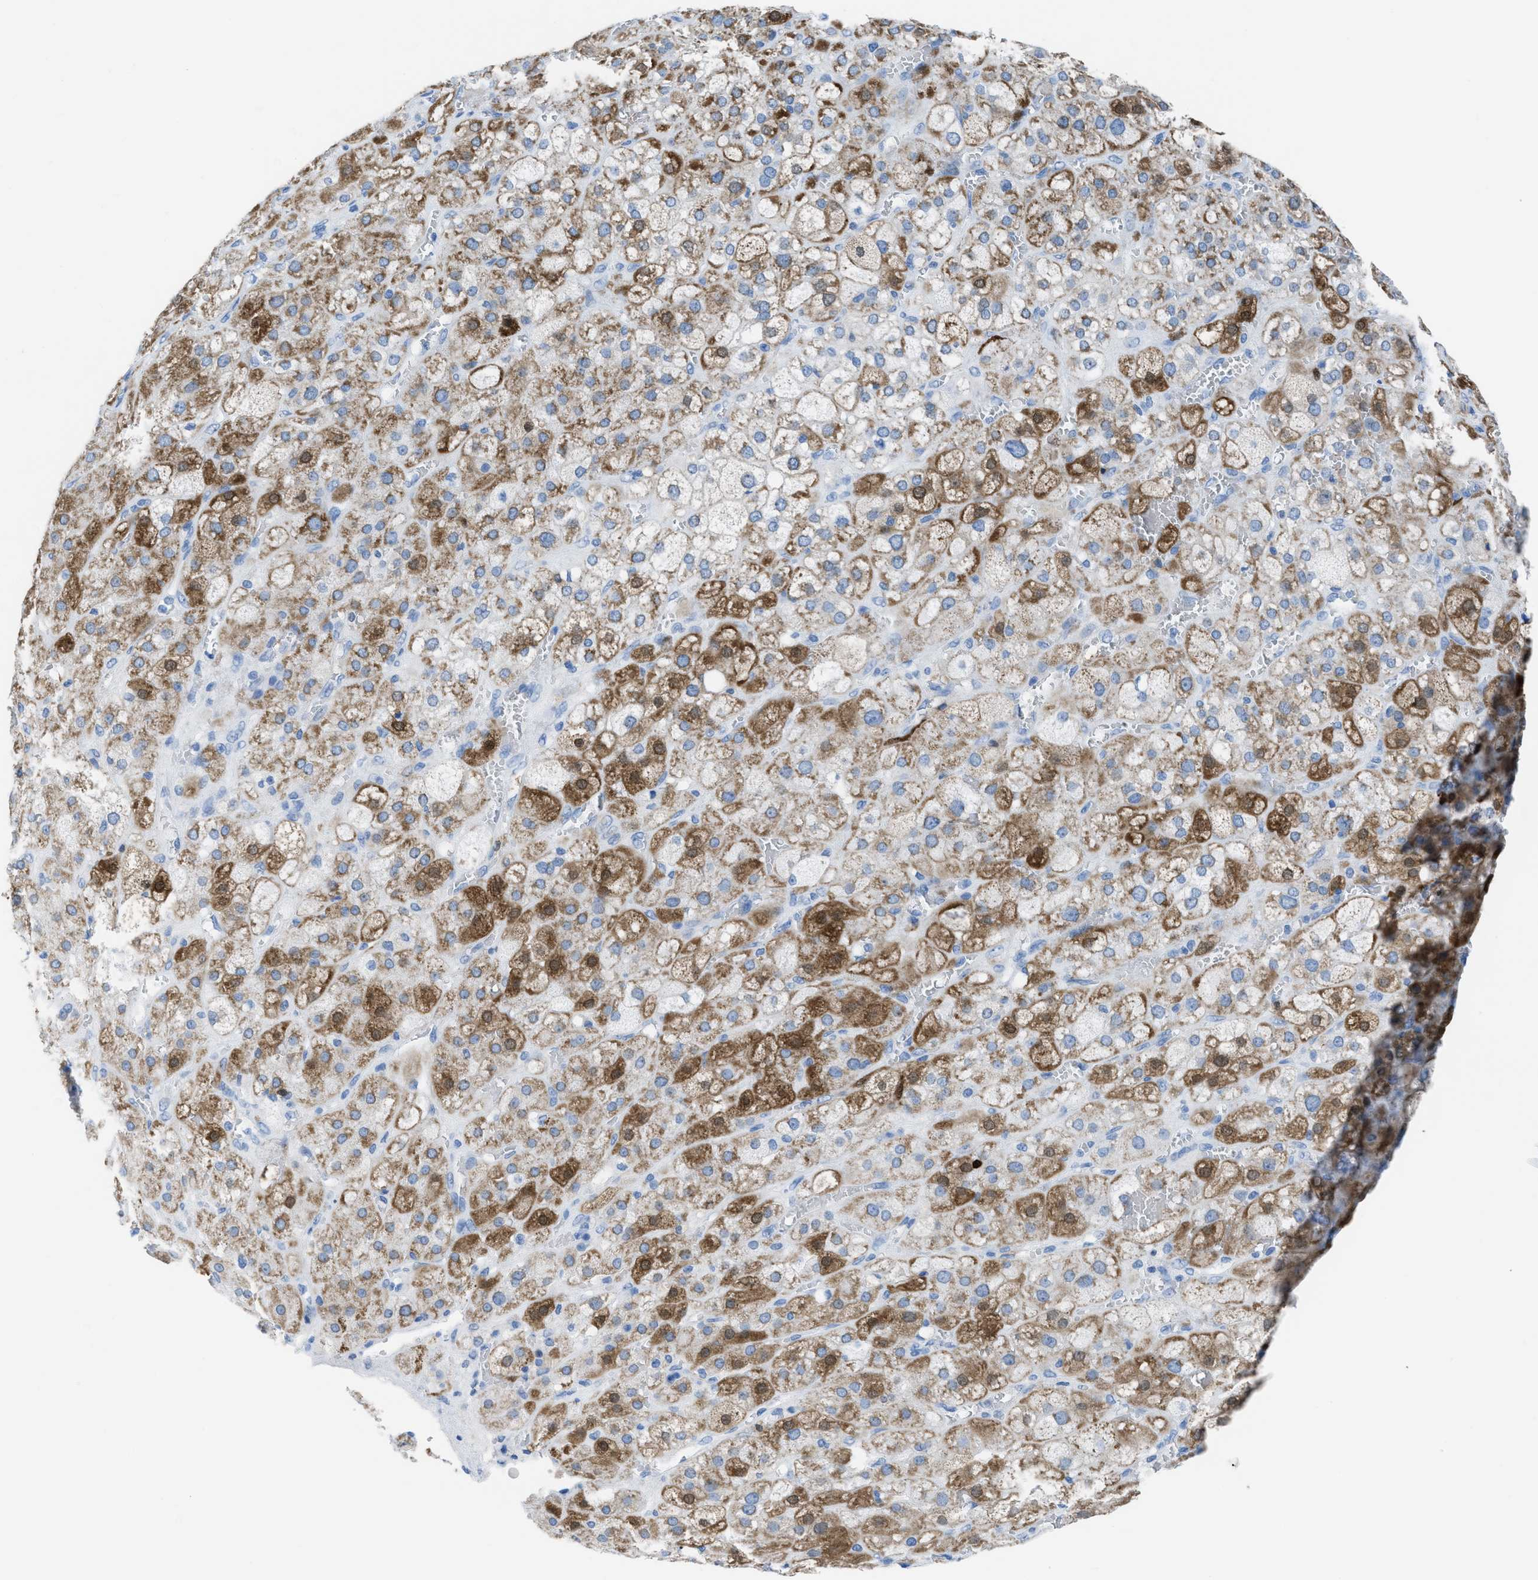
{"staining": {"intensity": "strong", "quantity": "25%-75%", "location": "cytoplasmic/membranous,nuclear"}, "tissue": "adrenal gland", "cell_type": "Glandular cells", "image_type": "normal", "snomed": [{"axis": "morphology", "description": "Normal tissue, NOS"}, {"axis": "topography", "description": "Adrenal gland"}], "caption": "This micrograph exhibits IHC staining of normal adrenal gland, with high strong cytoplasmic/membranous,nuclear staining in approximately 25%-75% of glandular cells.", "gene": "CDKN2A", "patient": {"sex": "female", "age": 47}}